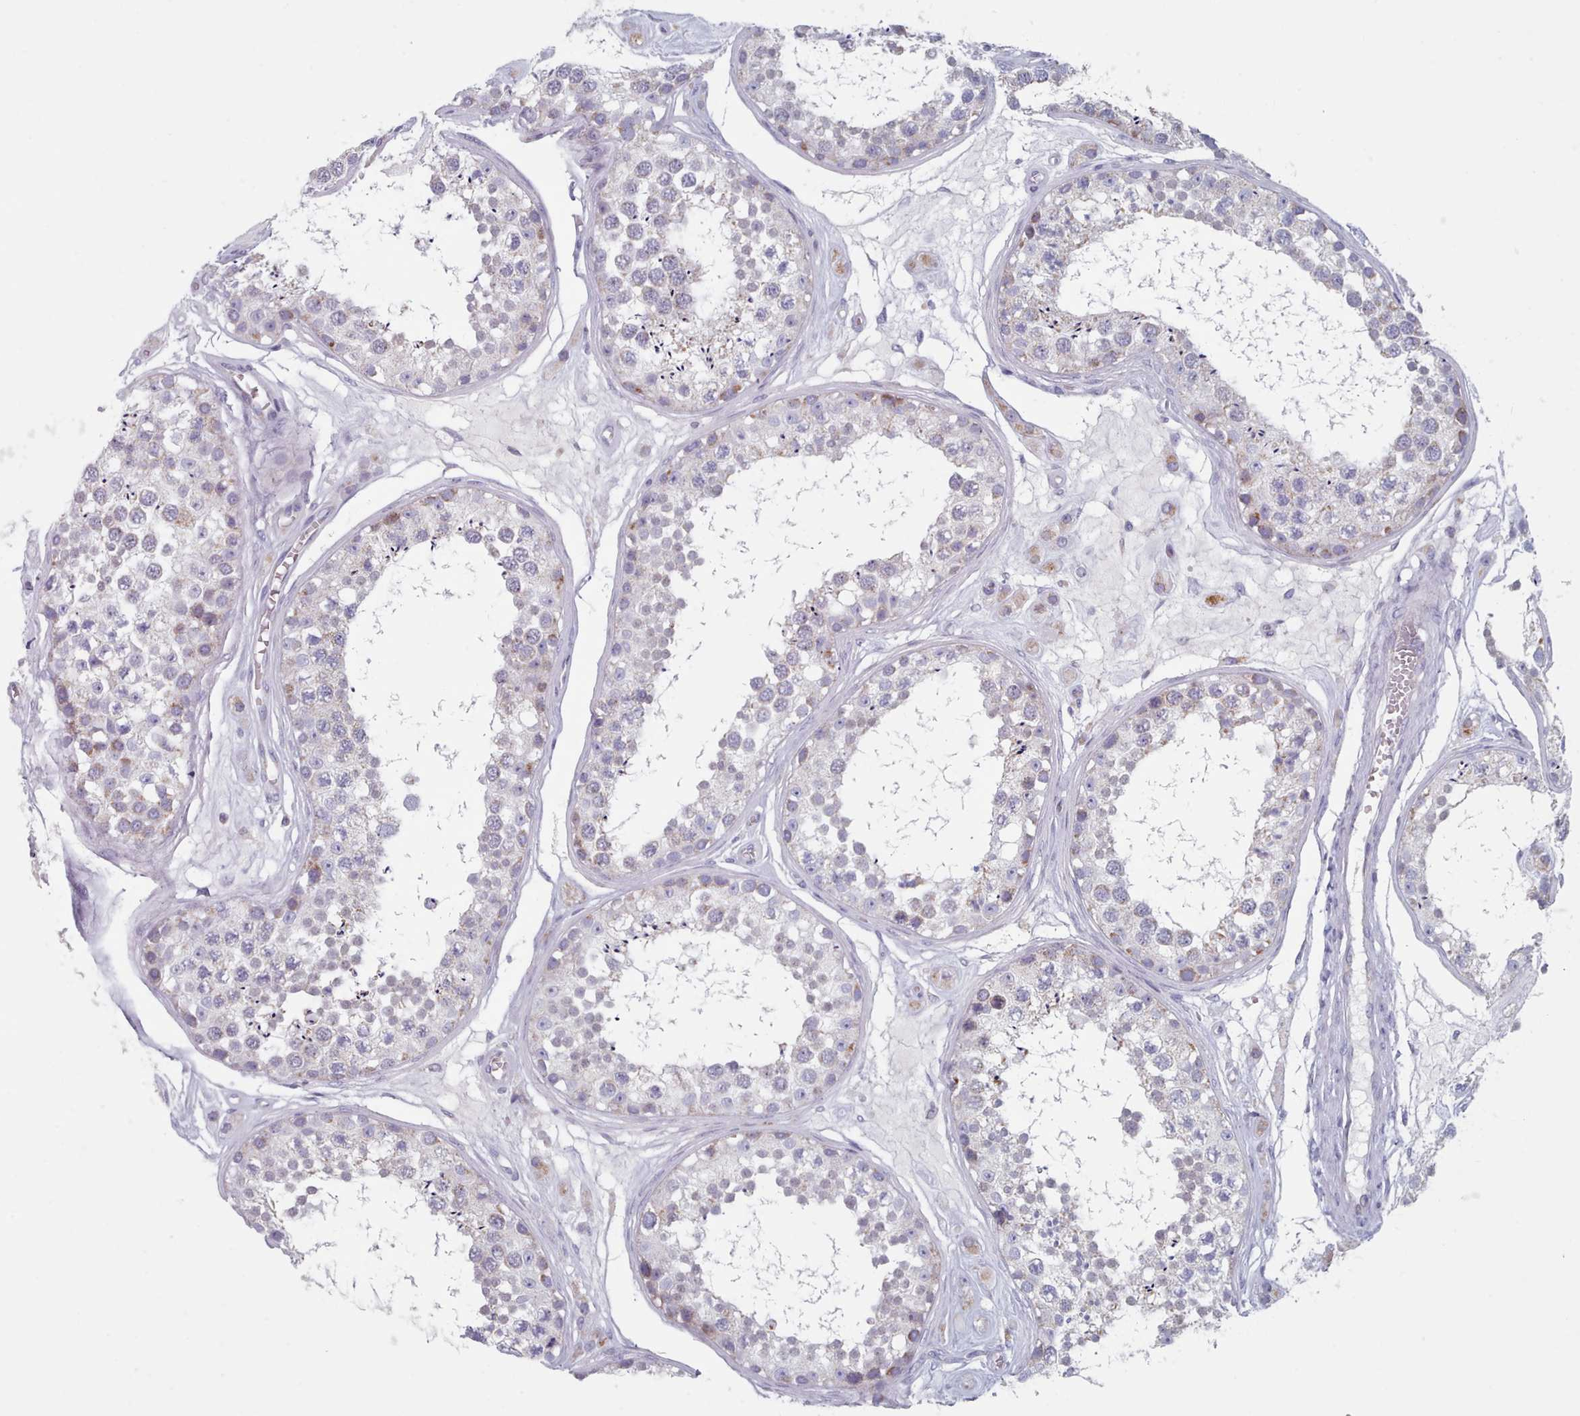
{"staining": {"intensity": "weak", "quantity": "<25%", "location": "cytoplasmic/membranous"}, "tissue": "testis", "cell_type": "Cells in seminiferous ducts", "image_type": "normal", "snomed": [{"axis": "morphology", "description": "Normal tissue, NOS"}, {"axis": "topography", "description": "Testis"}], "caption": "The image displays no staining of cells in seminiferous ducts in normal testis.", "gene": "FAM170B", "patient": {"sex": "male", "age": 25}}